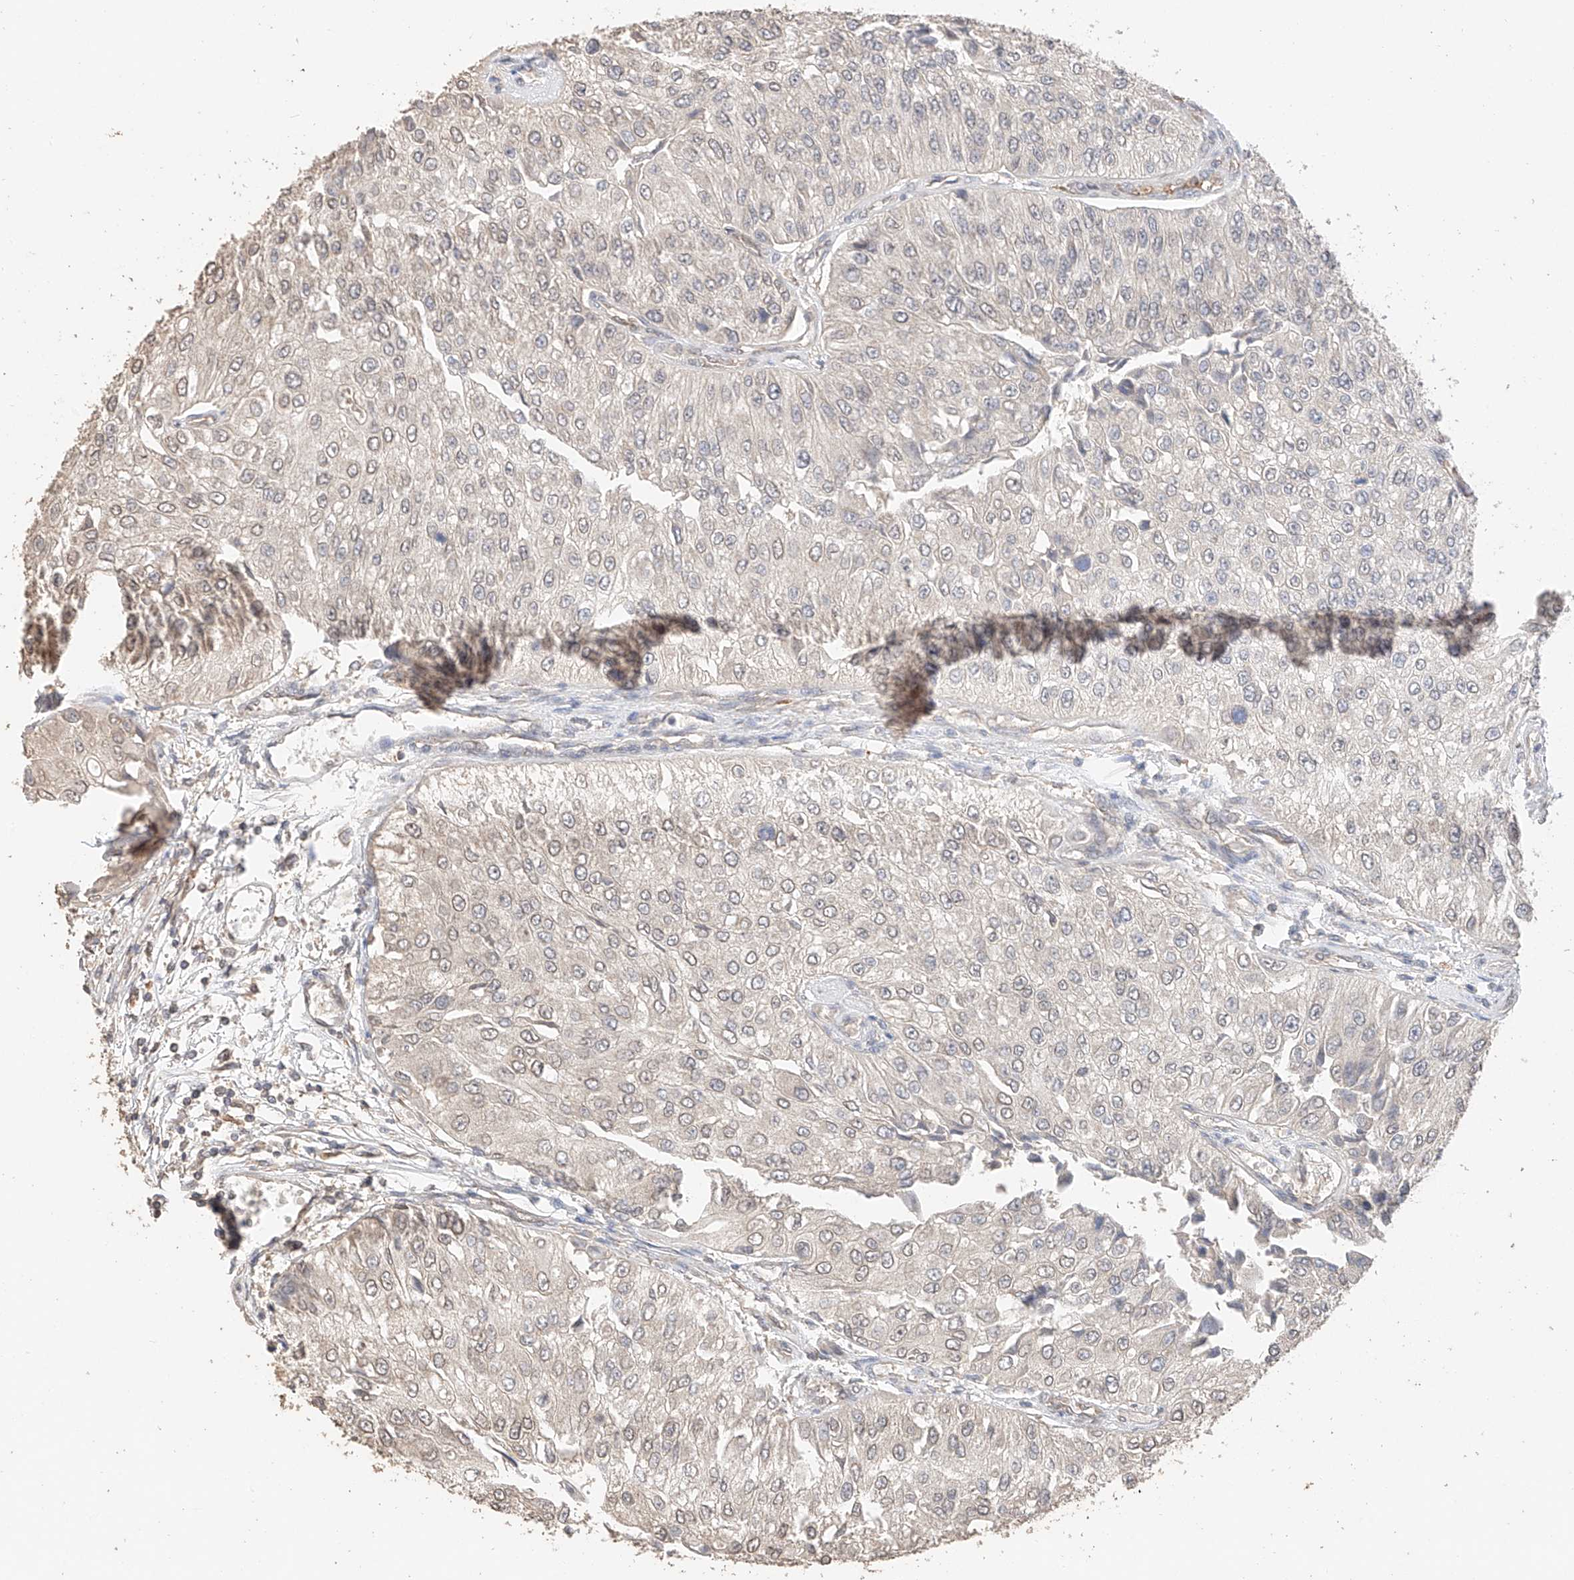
{"staining": {"intensity": "weak", "quantity": "<25%", "location": "nuclear"}, "tissue": "urothelial cancer", "cell_type": "Tumor cells", "image_type": "cancer", "snomed": [{"axis": "morphology", "description": "Urothelial carcinoma, High grade"}, {"axis": "topography", "description": "Kidney"}, {"axis": "topography", "description": "Urinary bladder"}], "caption": "High power microscopy image of an immunohistochemistry (IHC) image of urothelial cancer, revealing no significant positivity in tumor cells. The staining was performed using DAB (3,3'-diaminobenzidine) to visualize the protein expression in brown, while the nuclei were stained in blue with hematoxylin (Magnification: 20x).", "gene": "IL22RA2", "patient": {"sex": "male", "age": 77}}